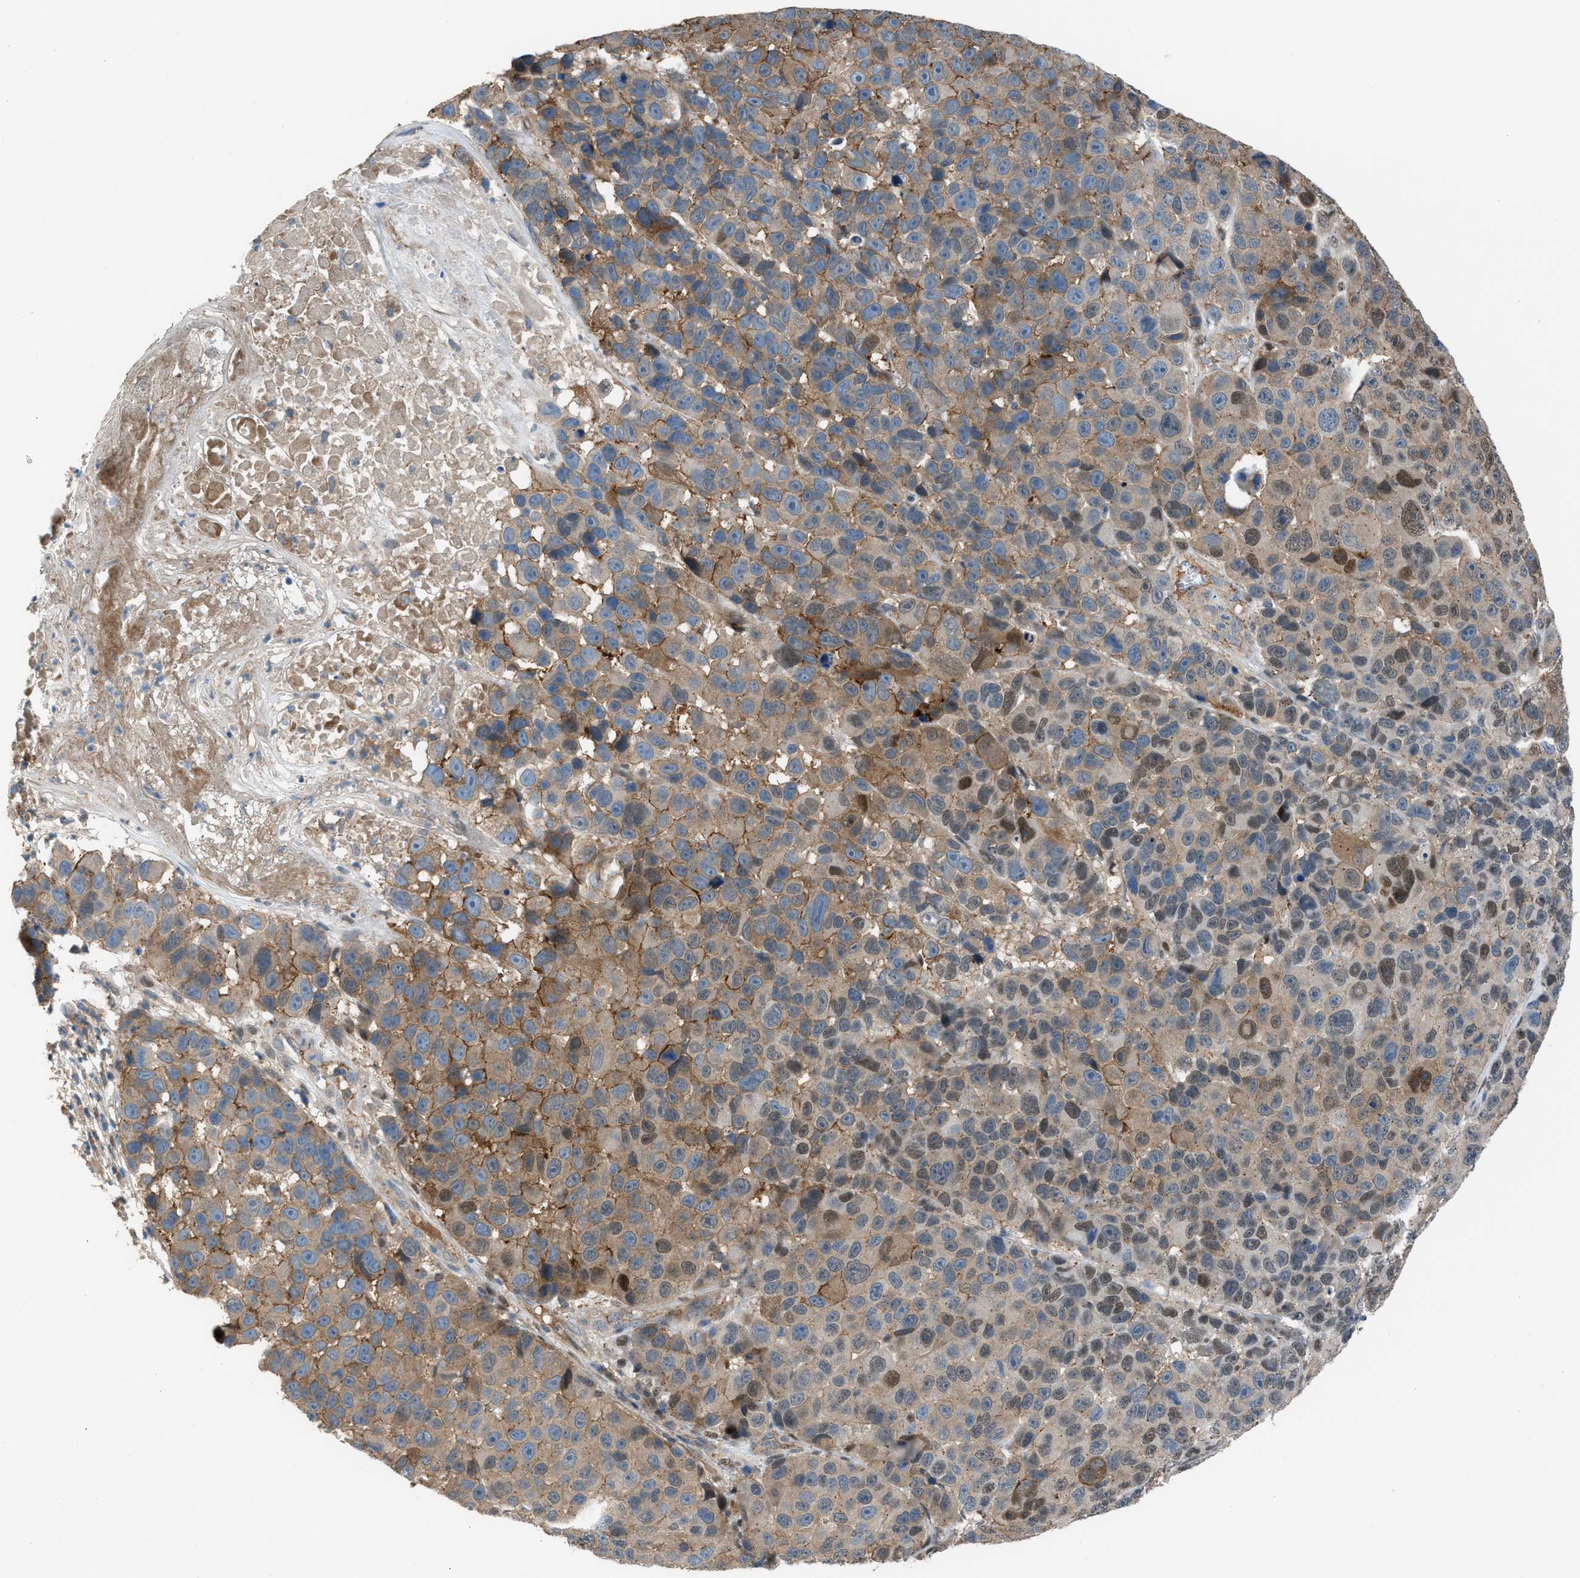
{"staining": {"intensity": "moderate", "quantity": ">75%", "location": "cytoplasmic/membranous,nuclear"}, "tissue": "melanoma", "cell_type": "Tumor cells", "image_type": "cancer", "snomed": [{"axis": "morphology", "description": "Malignant melanoma, NOS"}, {"axis": "topography", "description": "Skin"}], "caption": "Moderate cytoplasmic/membranous and nuclear expression for a protein is appreciated in approximately >75% of tumor cells of melanoma using immunohistochemistry.", "gene": "CRTC1", "patient": {"sex": "male", "age": 53}}